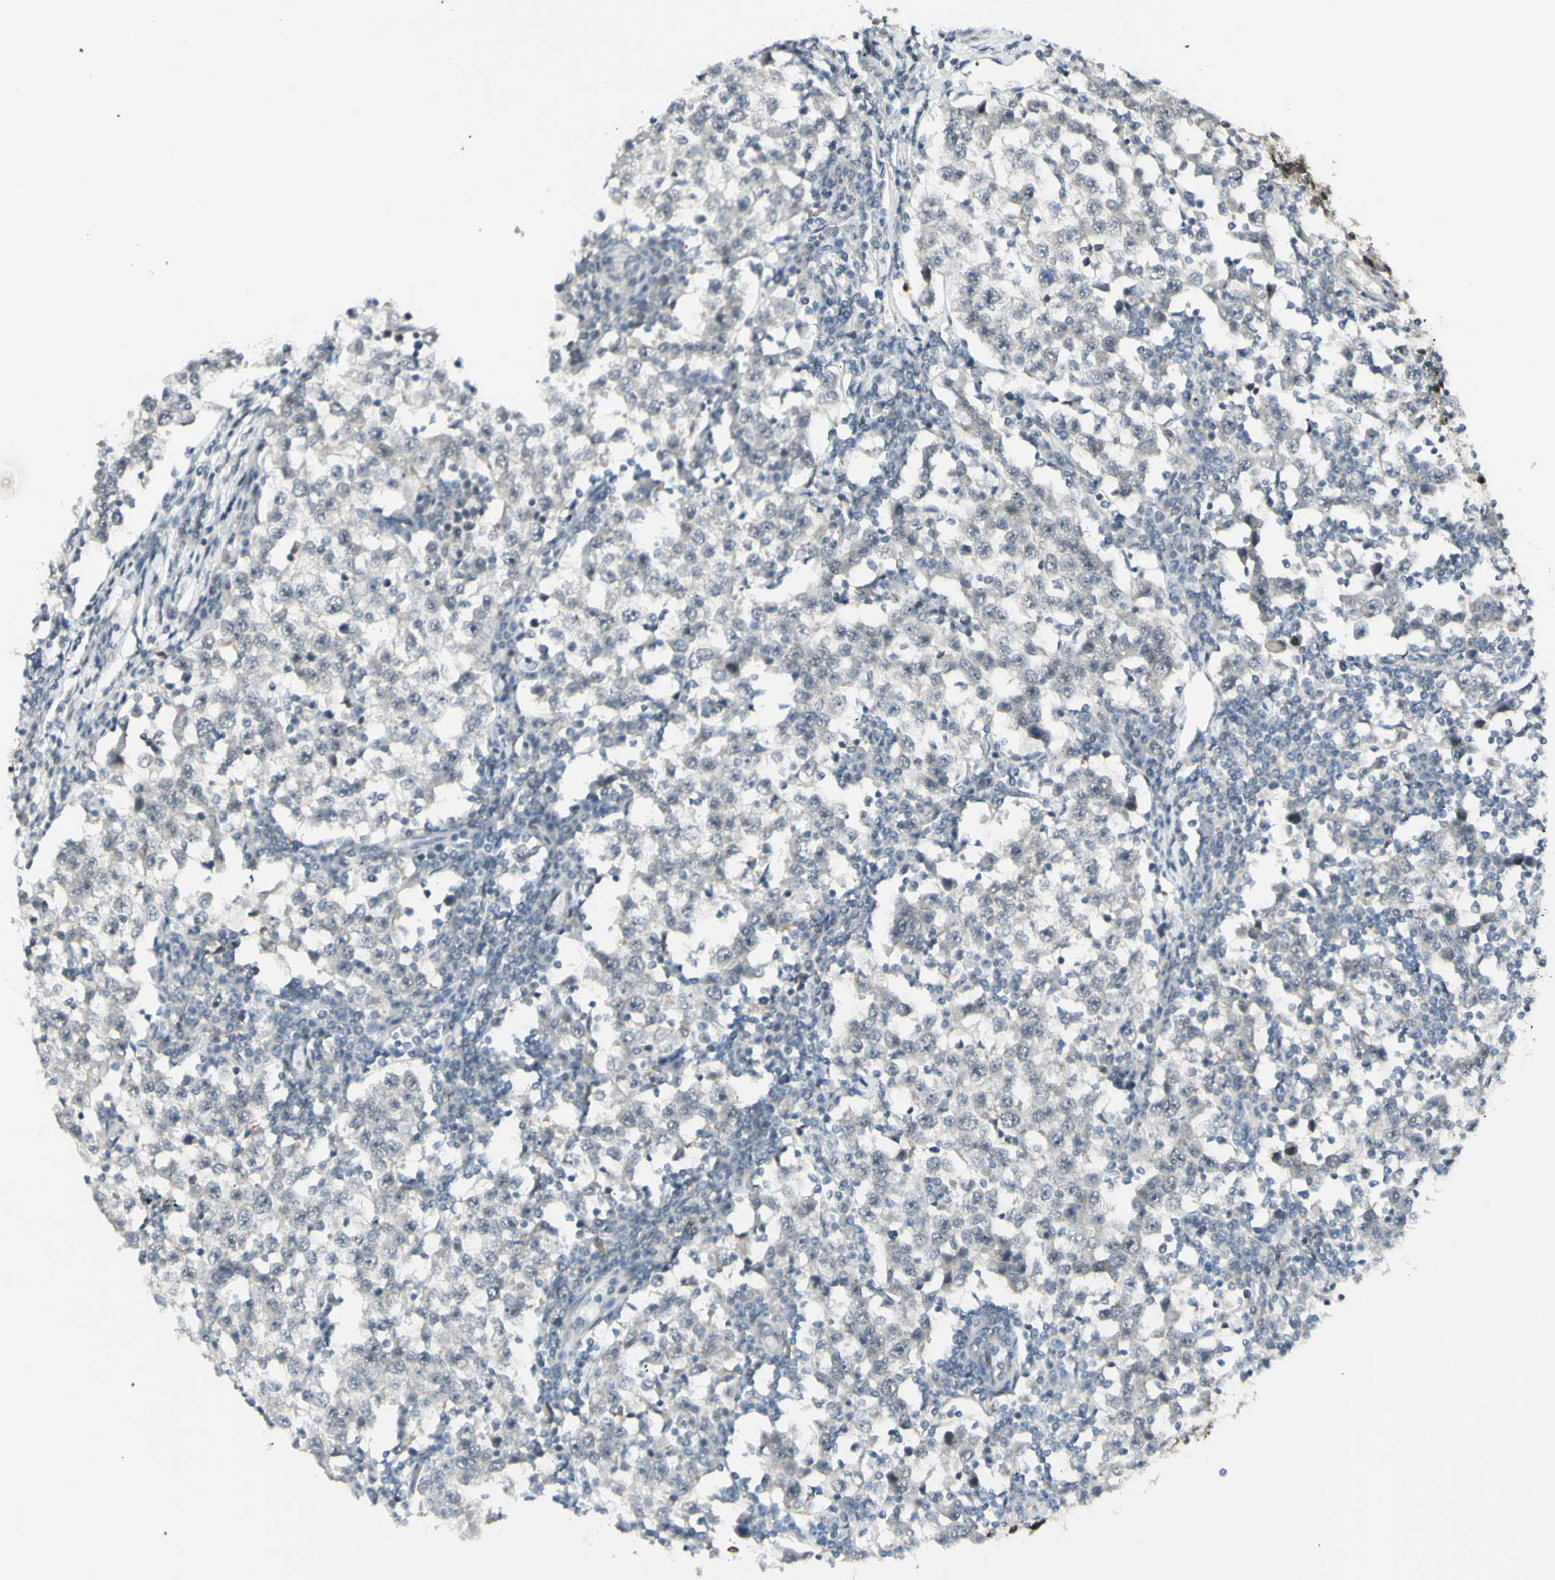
{"staining": {"intensity": "negative", "quantity": "none", "location": "none"}, "tissue": "testis cancer", "cell_type": "Tumor cells", "image_type": "cancer", "snomed": [{"axis": "morphology", "description": "Seminoma, NOS"}, {"axis": "topography", "description": "Testis"}], "caption": "Tumor cells show no significant expression in testis cancer.", "gene": "ZMYM6", "patient": {"sex": "male", "age": 65}}